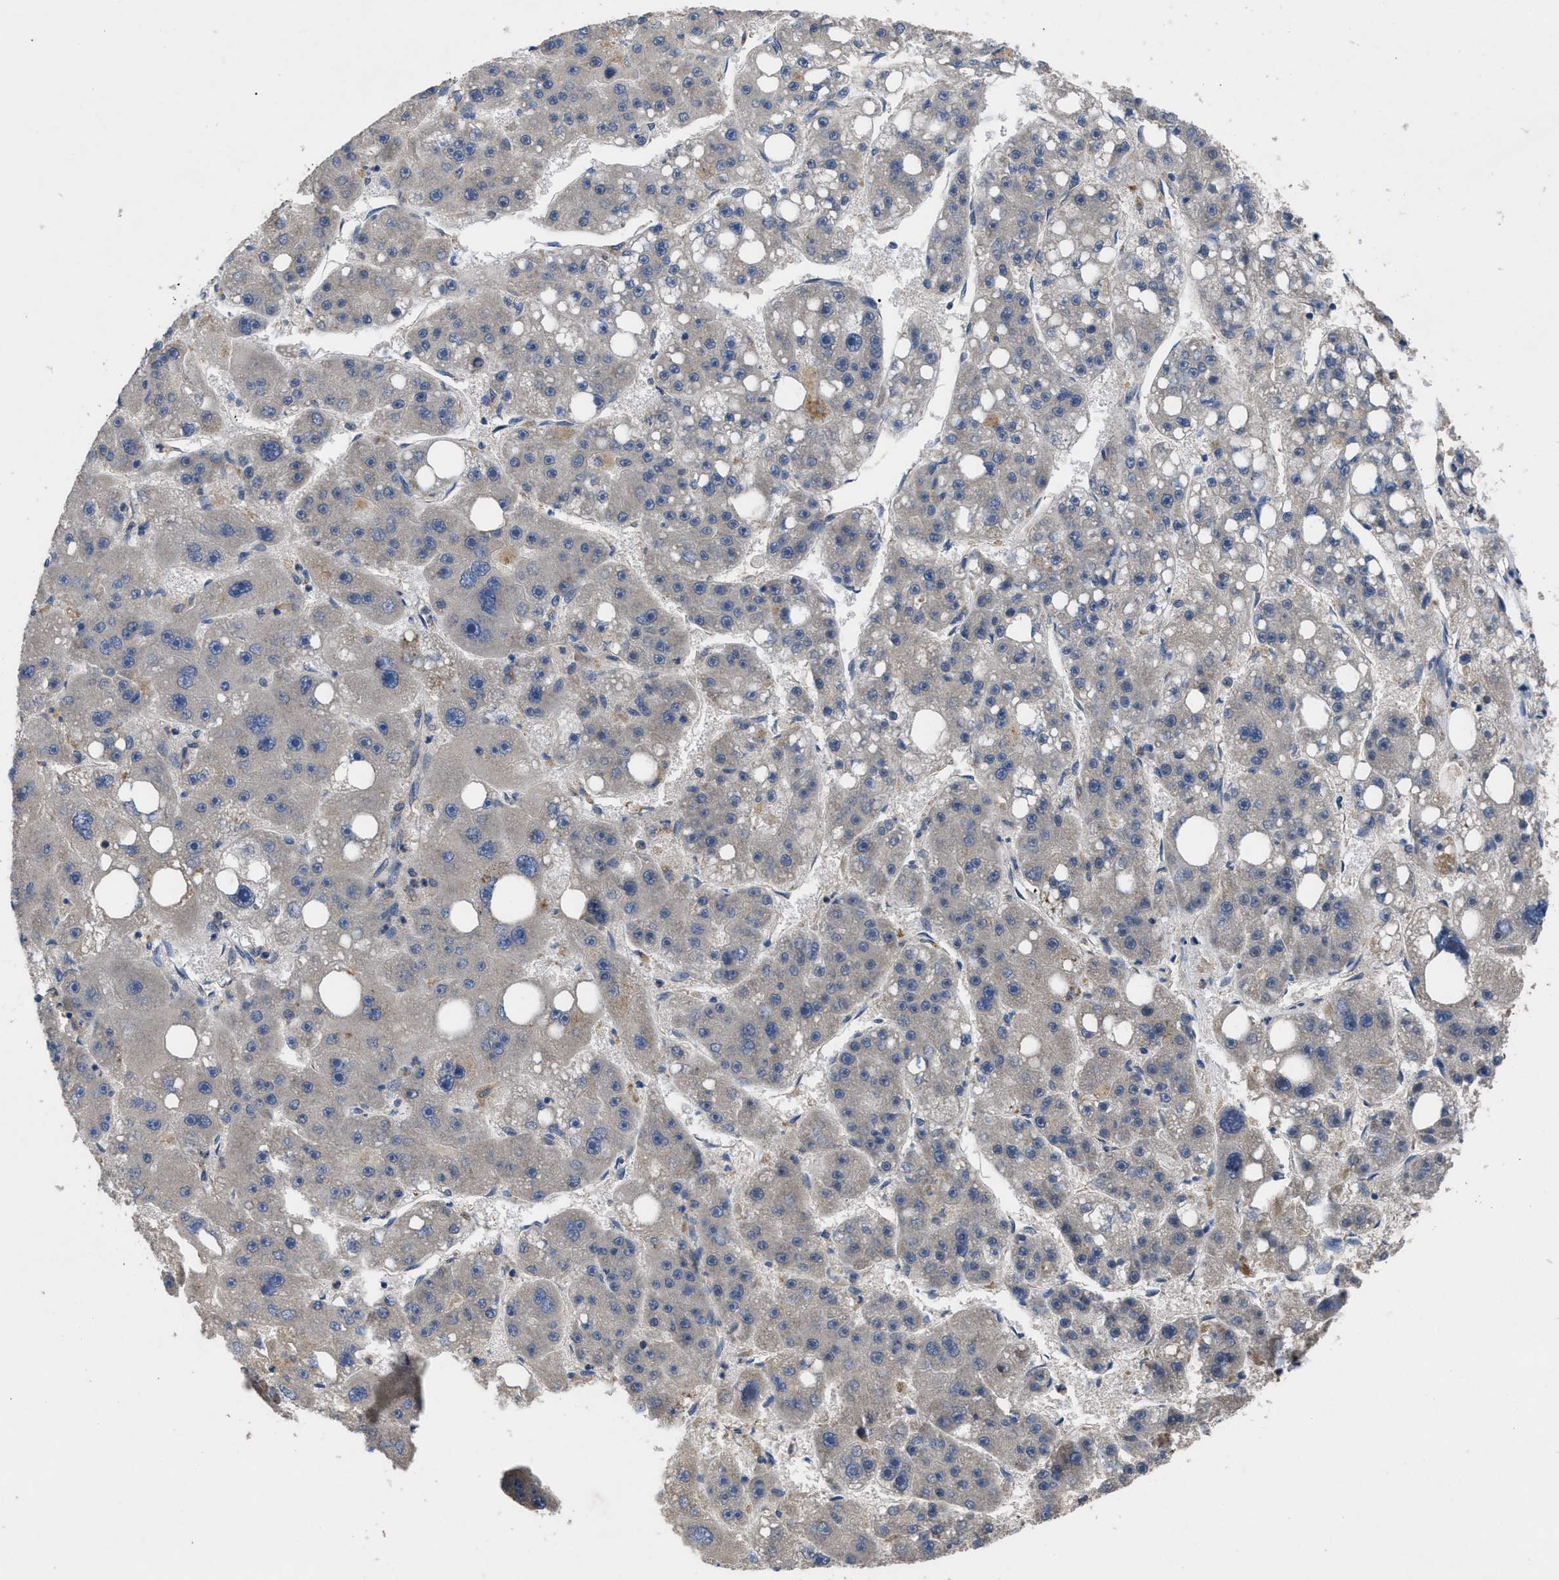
{"staining": {"intensity": "negative", "quantity": "none", "location": "none"}, "tissue": "liver cancer", "cell_type": "Tumor cells", "image_type": "cancer", "snomed": [{"axis": "morphology", "description": "Carcinoma, Hepatocellular, NOS"}, {"axis": "topography", "description": "Liver"}], "caption": "Immunohistochemistry (IHC) photomicrograph of liver cancer stained for a protein (brown), which exhibits no expression in tumor cells.", "gene": "YBEY", "patient": {"sex": "female", "age": 61}}